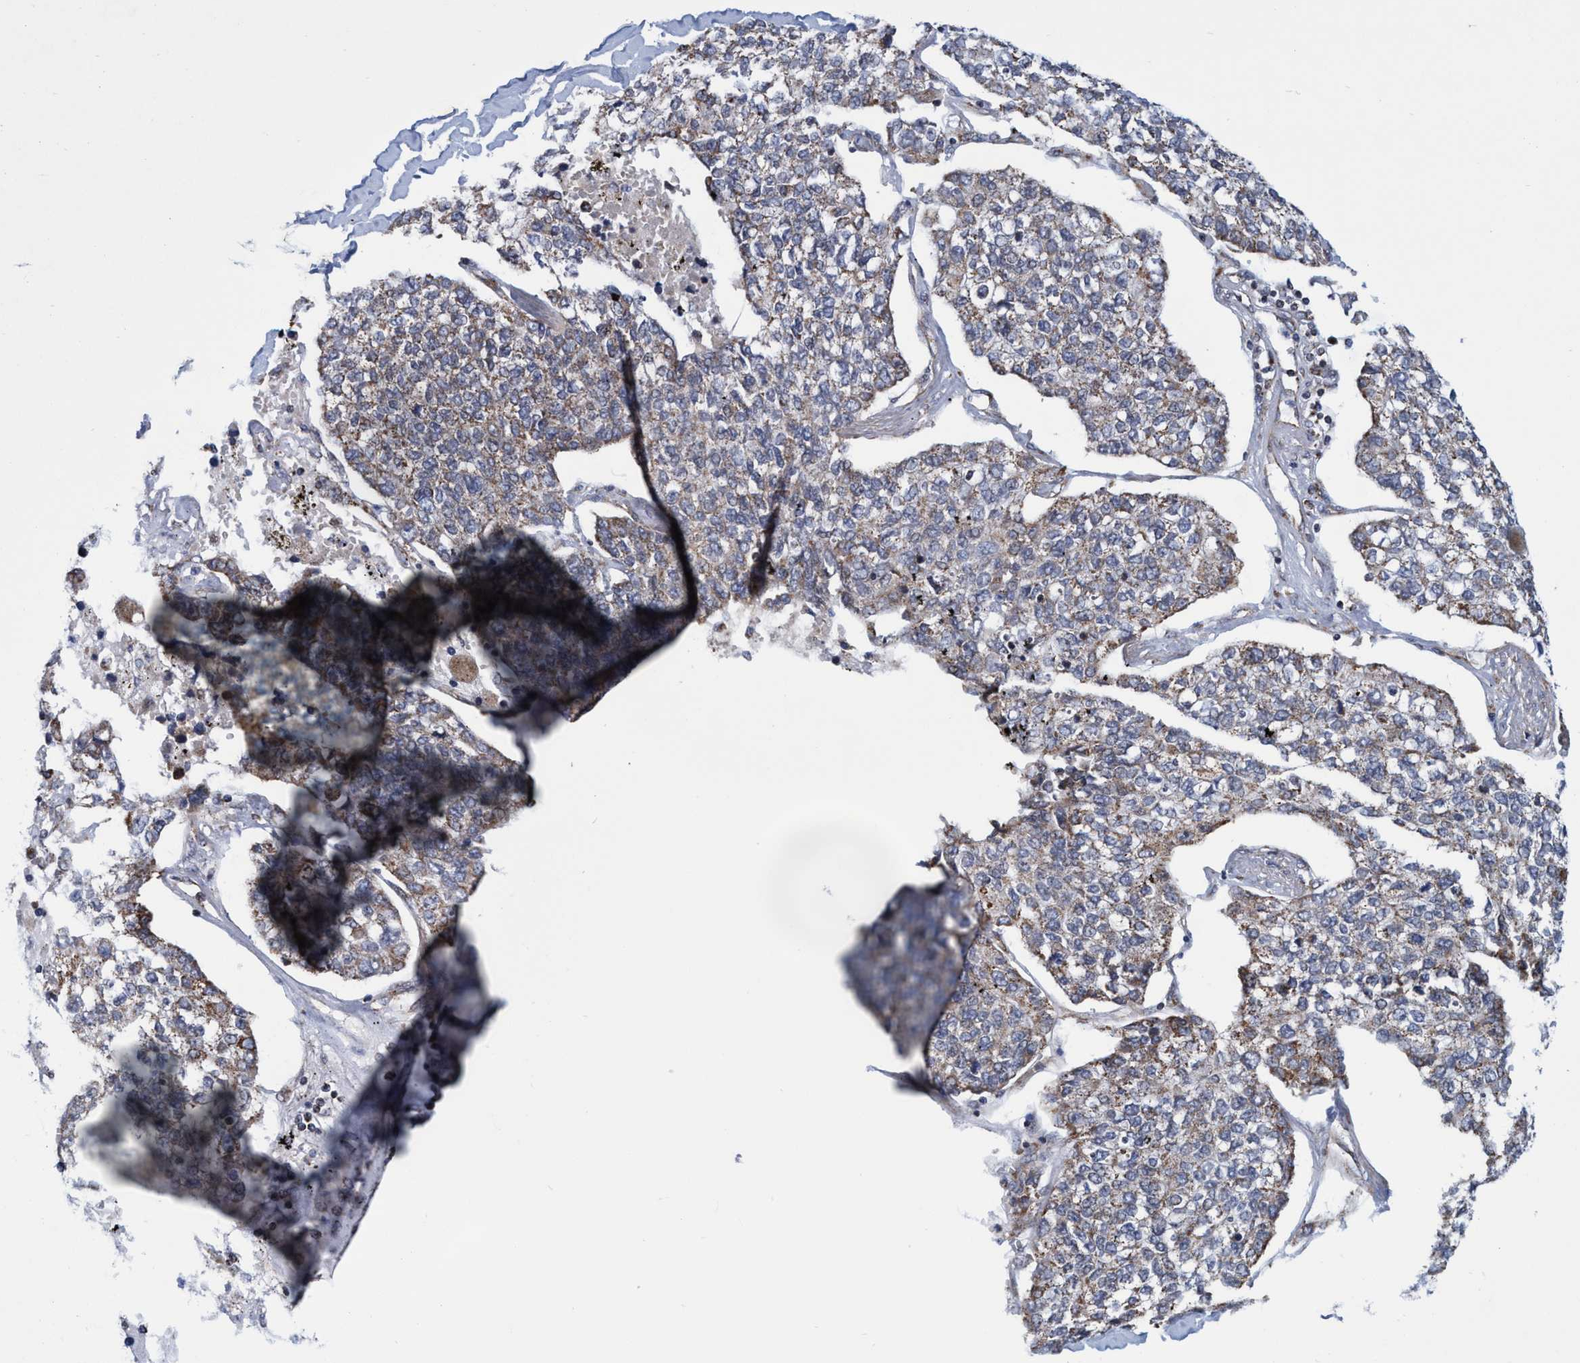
{"staining": {"intensity": "weak", "quantity": "25%-75%", "location": "cytoplasmic/membranous"}, "tissue": "lung cancer", "cell_type": "Tumor cells", "image_type": "cancer", "snomed": [{"axis": "morphology", "description": "Adenocarcinoma, NOS"}, {"axis": "topography", "description": "Lung"}], "caption": "Protein staining reveals weak cytoplasmic/membranous expression in approximately 25%-75% of tumor cells in adenocarcinoma (lung).", "gene": "POLR1F", "patient": {"sex": "male", "age": 49}}